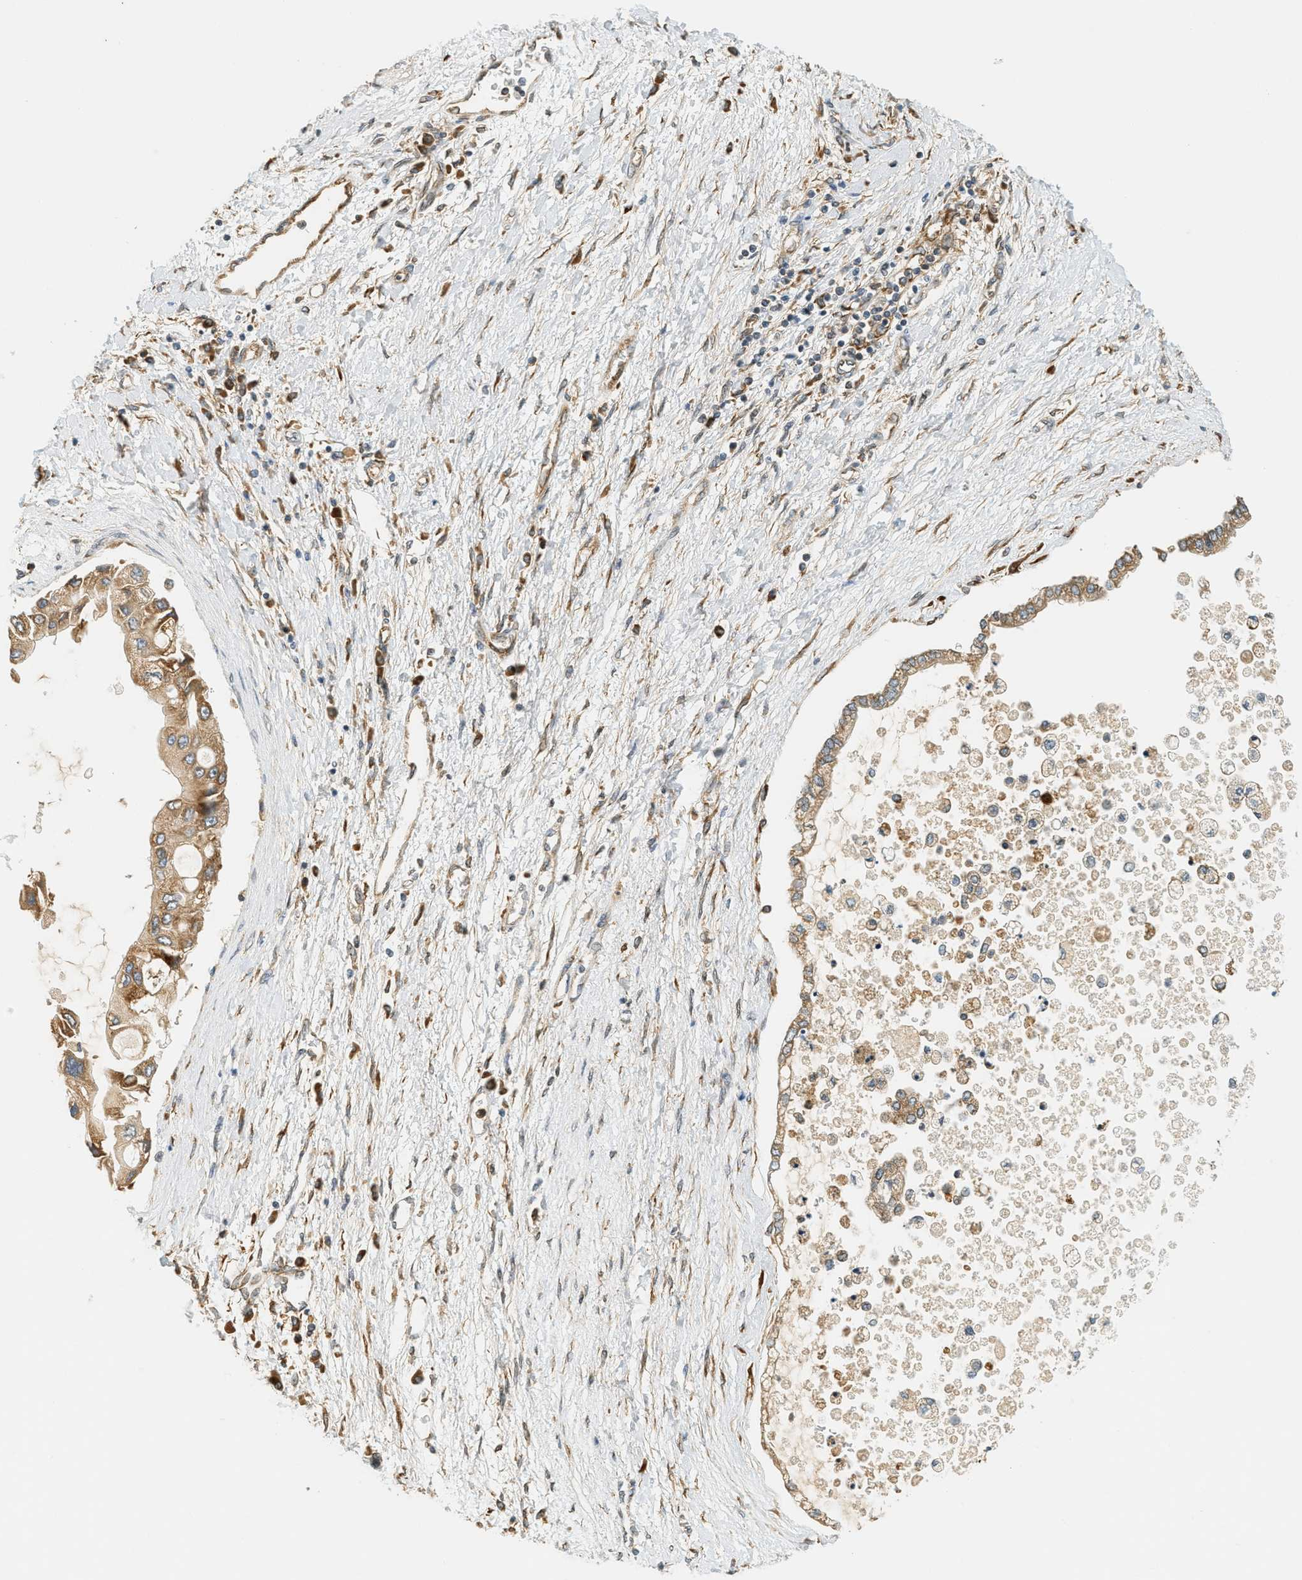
{"staining": {"intensity": "moderate", "quantity": ">75%", "location": "cytoplasmic/membranous"}, "tissue": "liver cancer", "cell_type": "Tumor cells", "image_type": "cancer", "snomed": [{"axis": "morphology", "description": "Cholangiocarcinoma"}, {"axis": "topography", "description": "Liver"}], "caption": "This is a photomicrograph of immunohistochemistry (IHC) staining of liver cancer (cholangiocarcinoma), which shows moderate staining in the cytoplasmic/membranous of tumor cells.", "gene": "PDK1", "patient": {"sex": "male", "age": 50}}